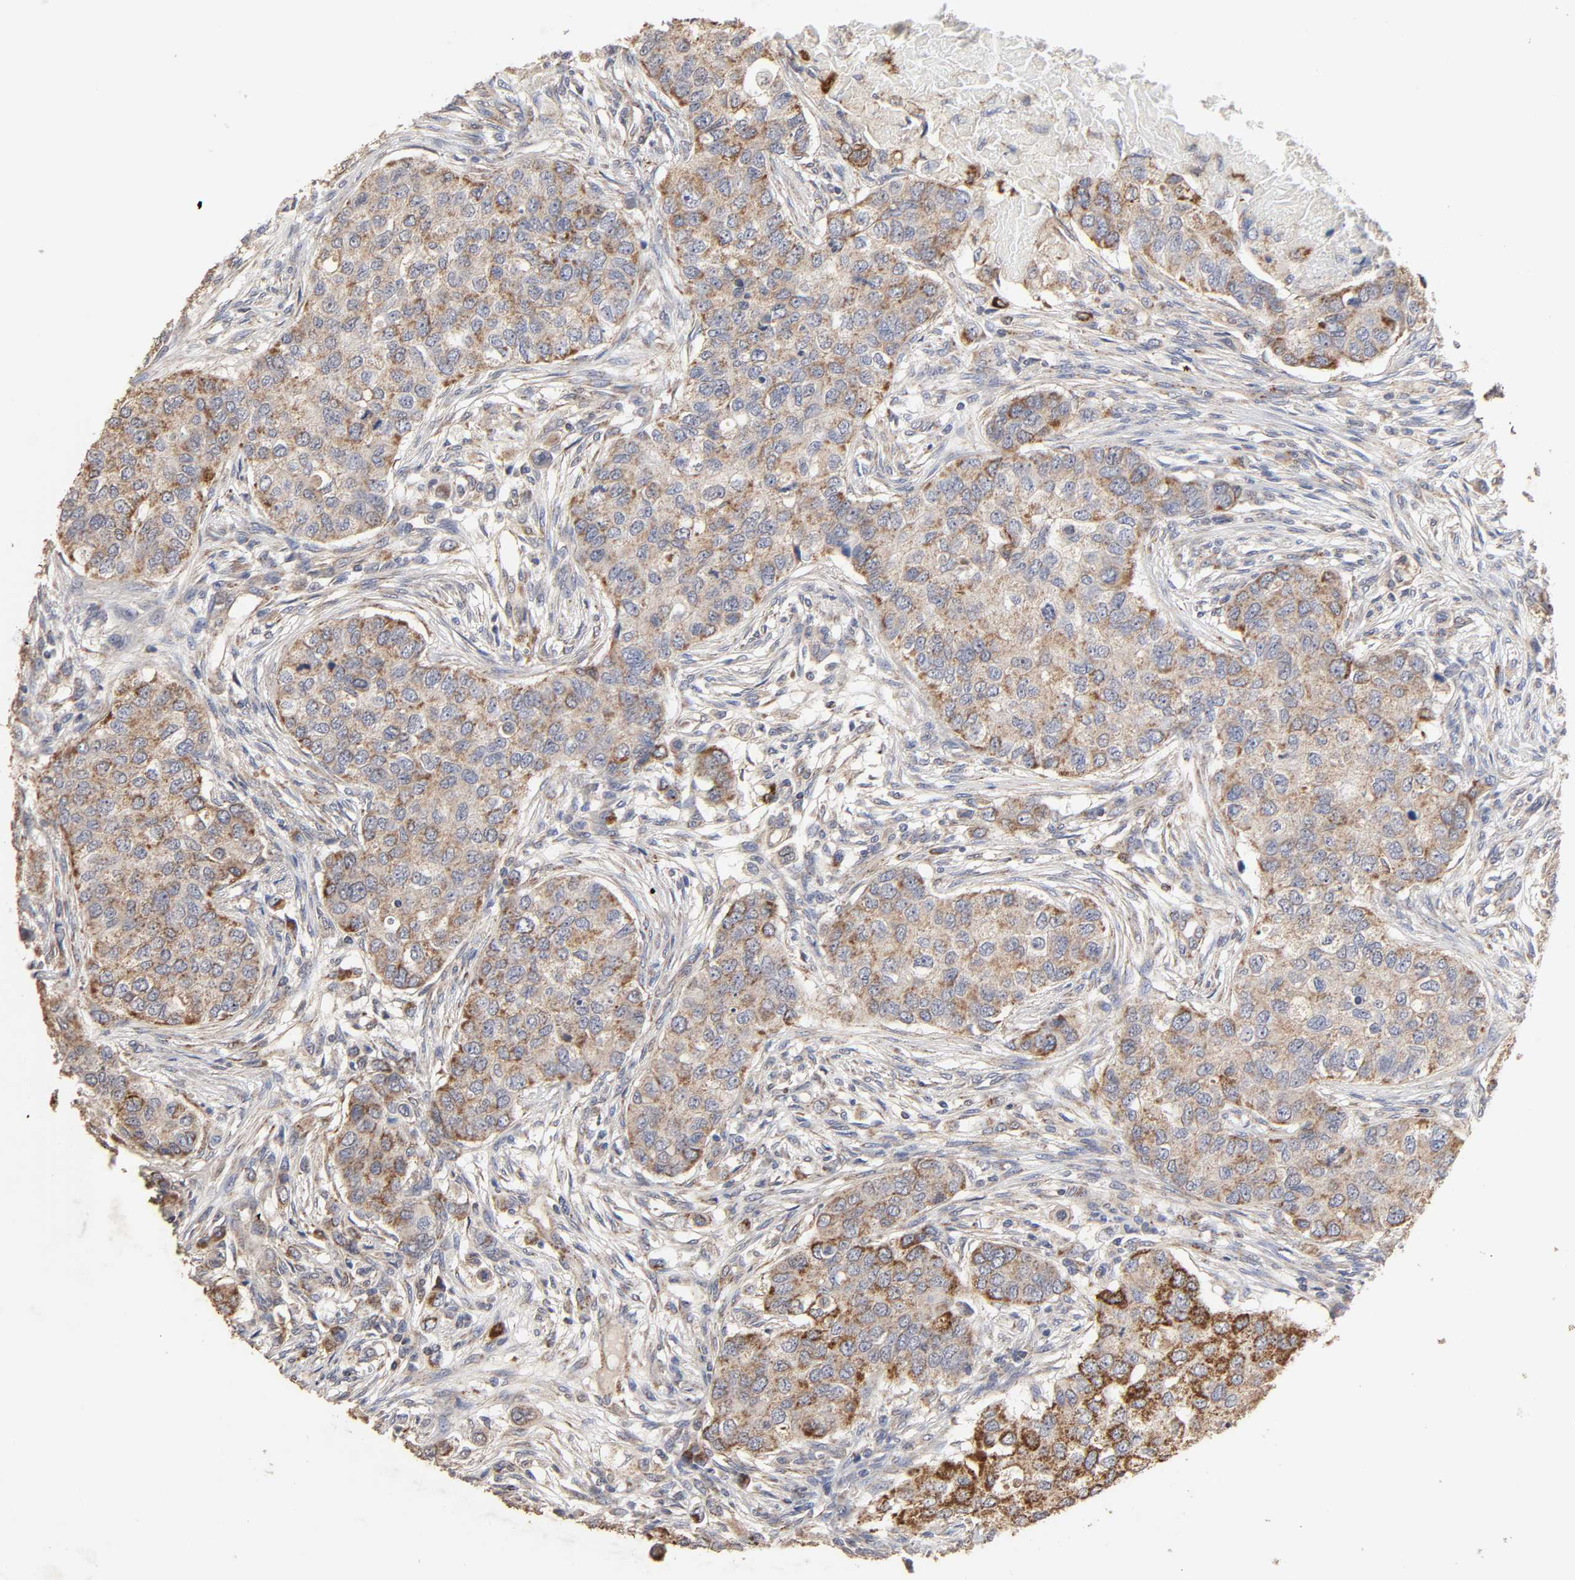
{"staining": {"intensity": "moderate", "quantity": "25%-75%", "location": "cytoplasmic/membranous"}, "tissue": "breast cancer", "cell_type": "Tumor cells", "image_type": "cancer", "snomed": [{"axis": "morphology", "description": "Normal tissue, NOS"}, {"axis": "morphology", "description": "Duct carcinoma"}, {"axis": "topography", "description": "Breast"}], "caption": "There is medium levels of moderate cytoplasmic/membranous expression in tumor cells of breast cancer (invasive ductal carcinoma), as demonstrated by immunohistochemical staining (brown color).", "gene": "CYCS", "patient": {"sex": "female", "age": 49}}